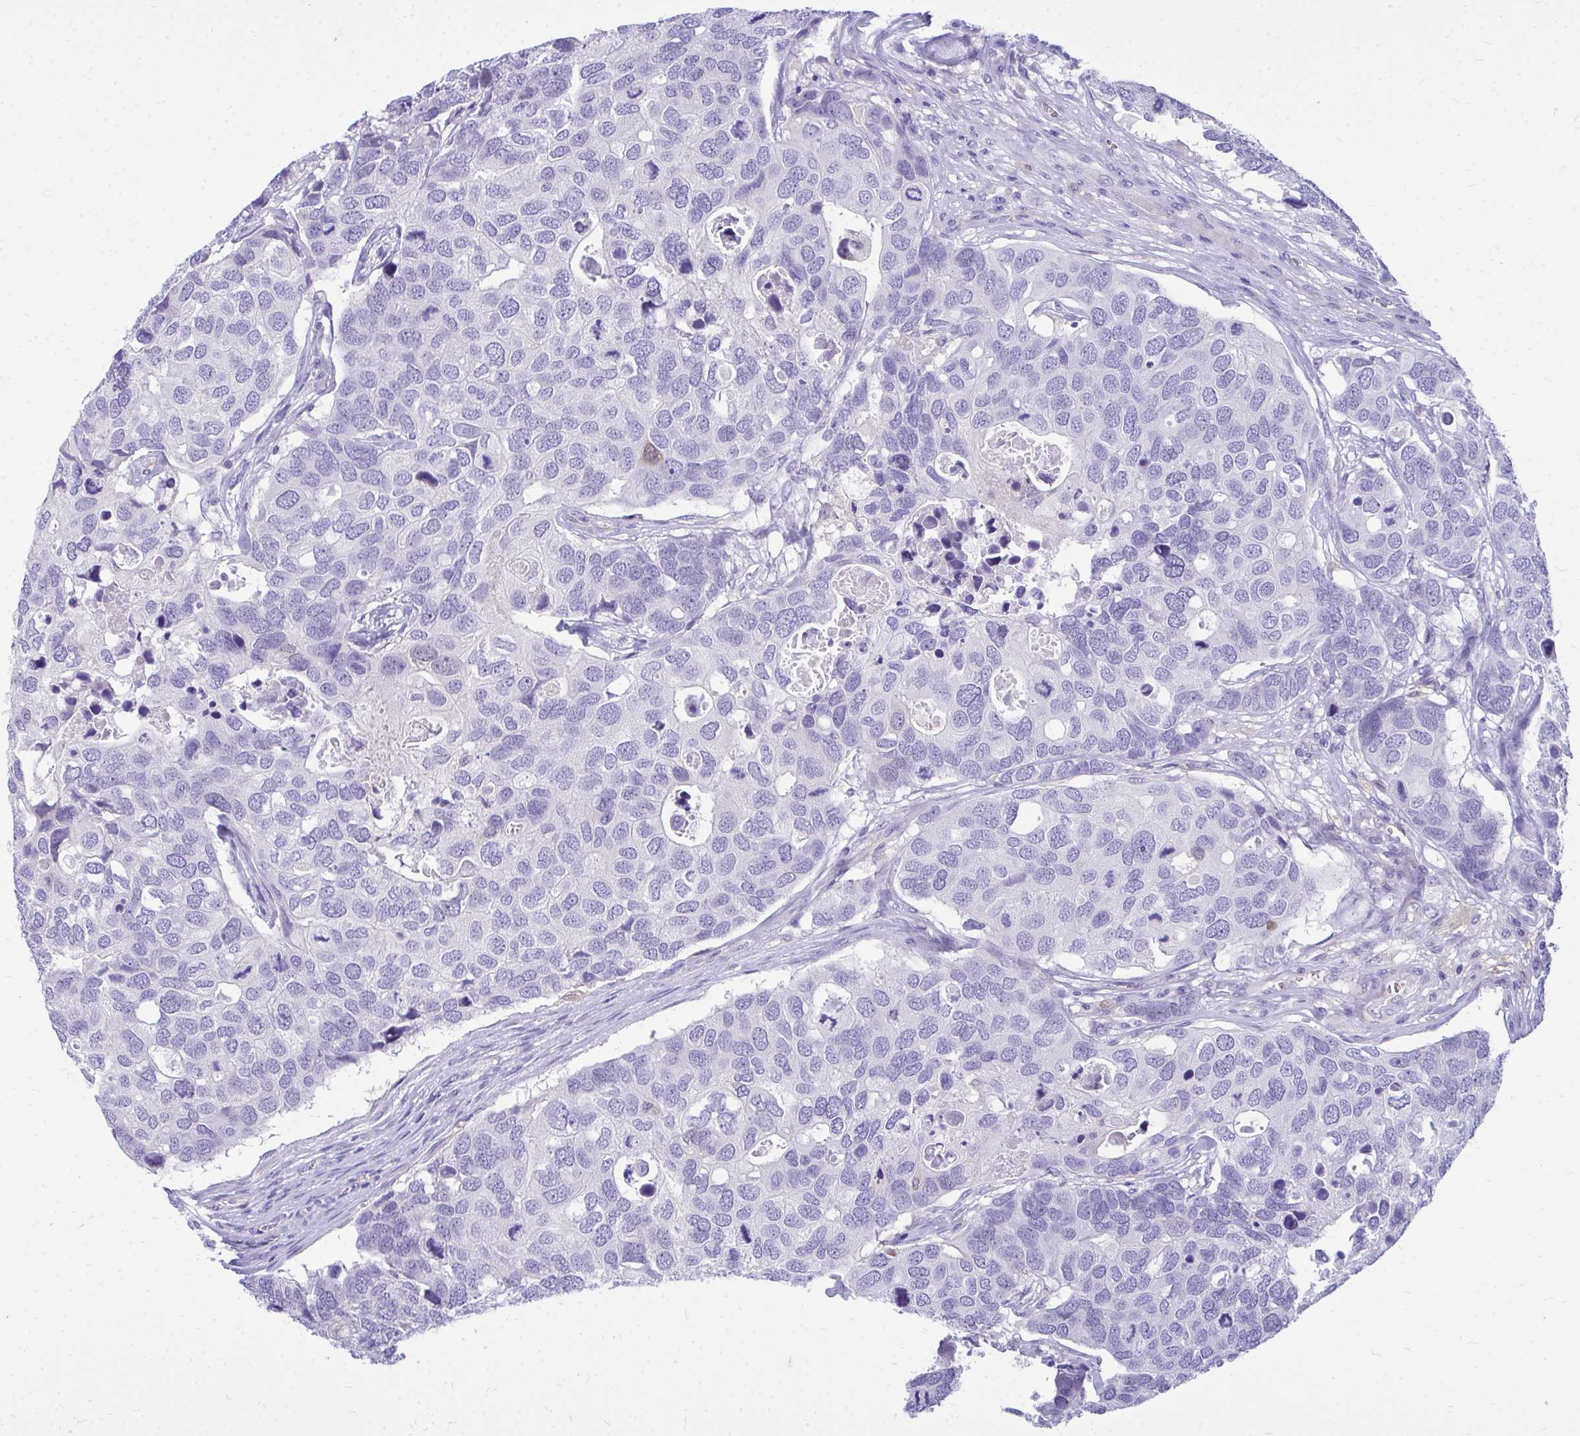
{"staining": {"intensity": "negative", "quantity": "none", "location": "none"}, "tissue": "breast cancer", "cell_type": "Tumor cells", "image_type": "cancer", "snomed": [{"axis": "morphology", "description": "Duct carcinoma"}, {"axis": "topography", "description": "Breast"}], "caption": "IHC image of neoplastic tissue: breast cancer stained with DAB (3,3'-diaminobenzidine) shows no significant protein expression in tumor cells. Nuclei are stained in blue.", "gene": "FABP3", "patient": {"sex": "female", "age": 83}}